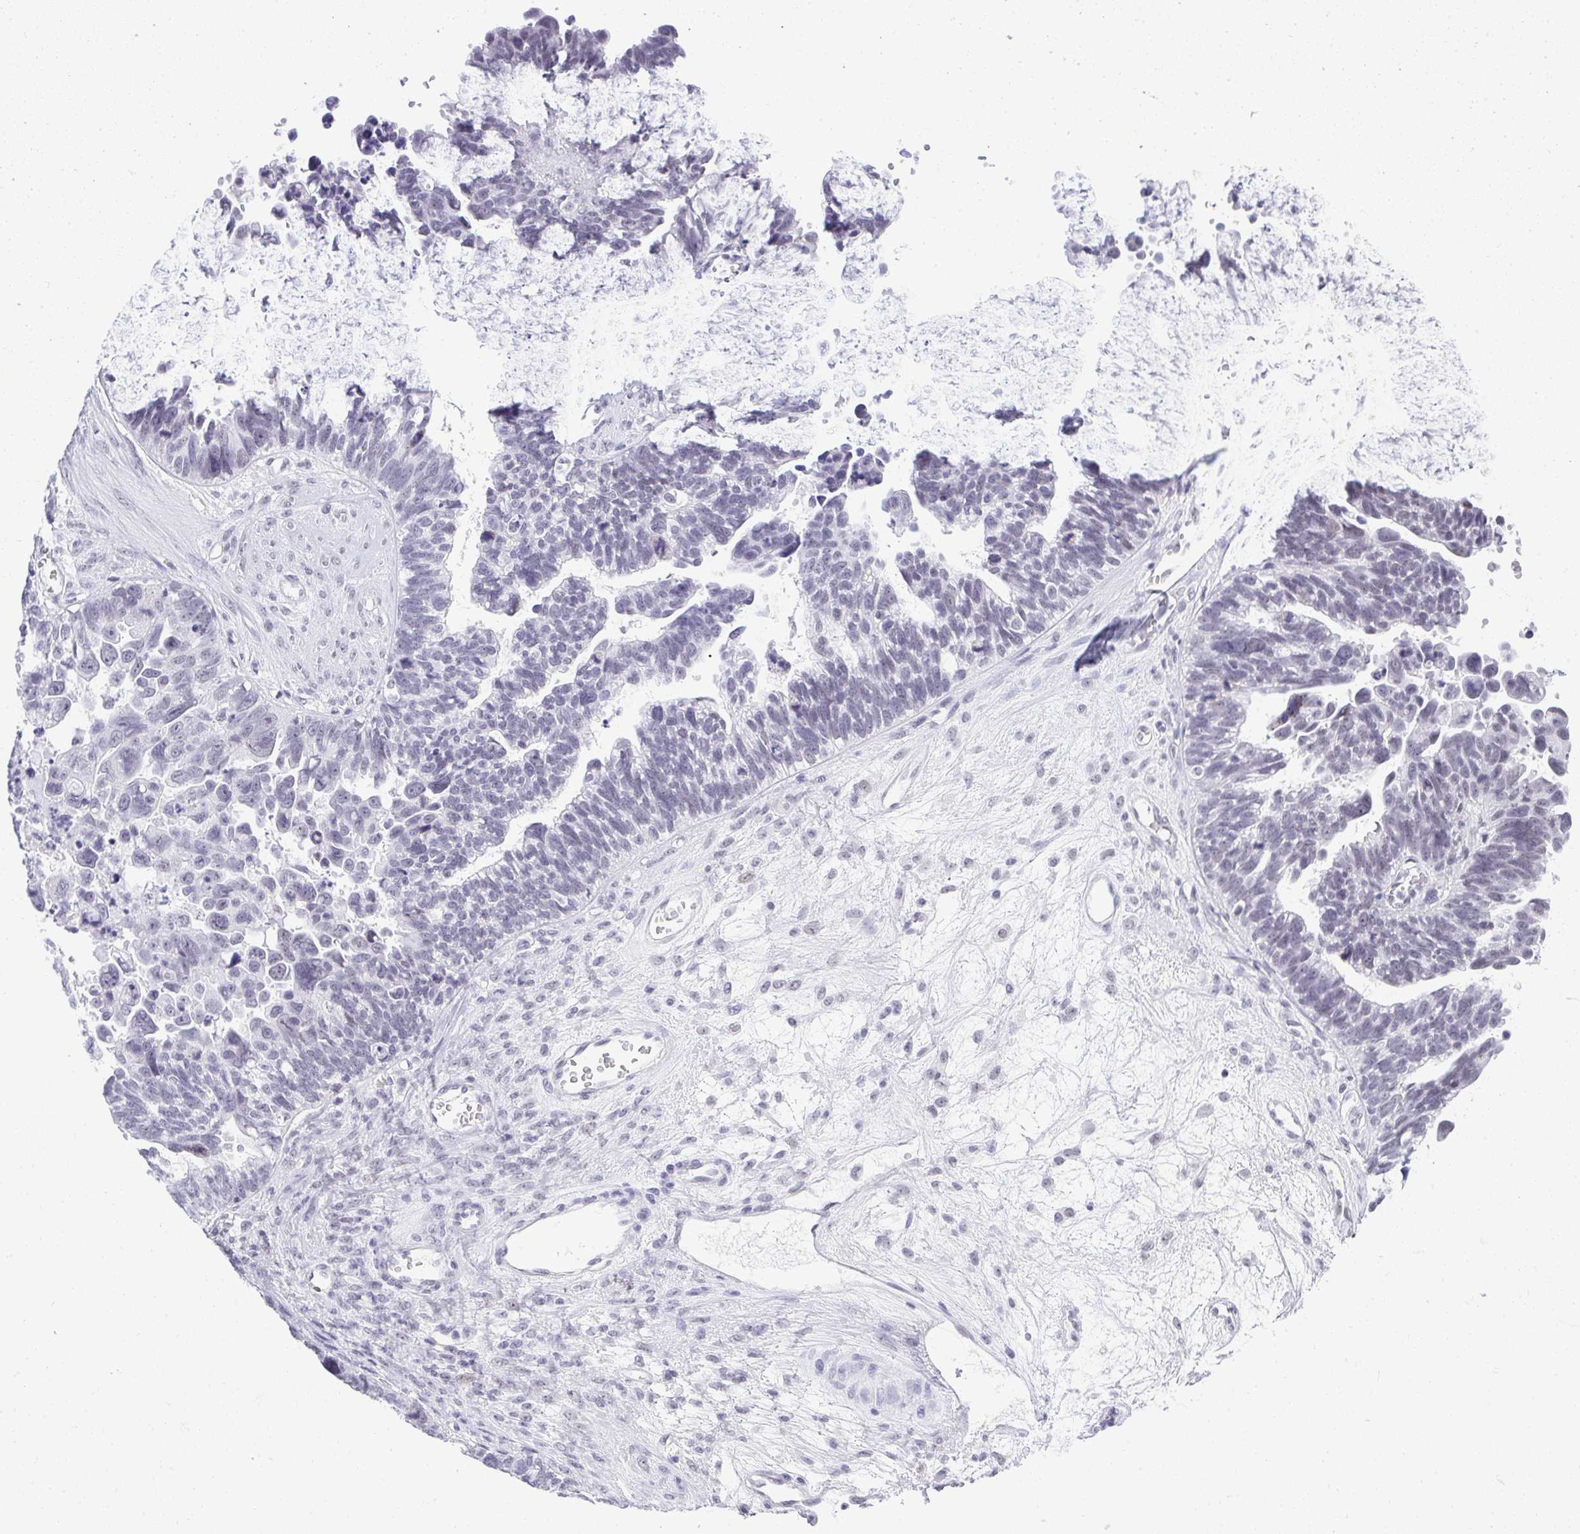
{"staining": {"intensity": "negative", "quantity": "none", "location": "none"}, "tissue": "ovarian cancer", "cell_type": "Tumor cells", "image_type": "cancer", "snomed": [{"axis": "morphology", "description": "Cystadenocarcinoma, serous, NOS"}, {"axis": "topography", "description": "Ovary"}], "caption": "DAB (3,3'-diaminobenzidine) immunohistochemical staining of human ovarian serous cystadenocarcinoma demonstrates no significant positivity in tumor cells.", "gene": "PLA2G1B", "patient": {"sex": "female", "age": 60}}